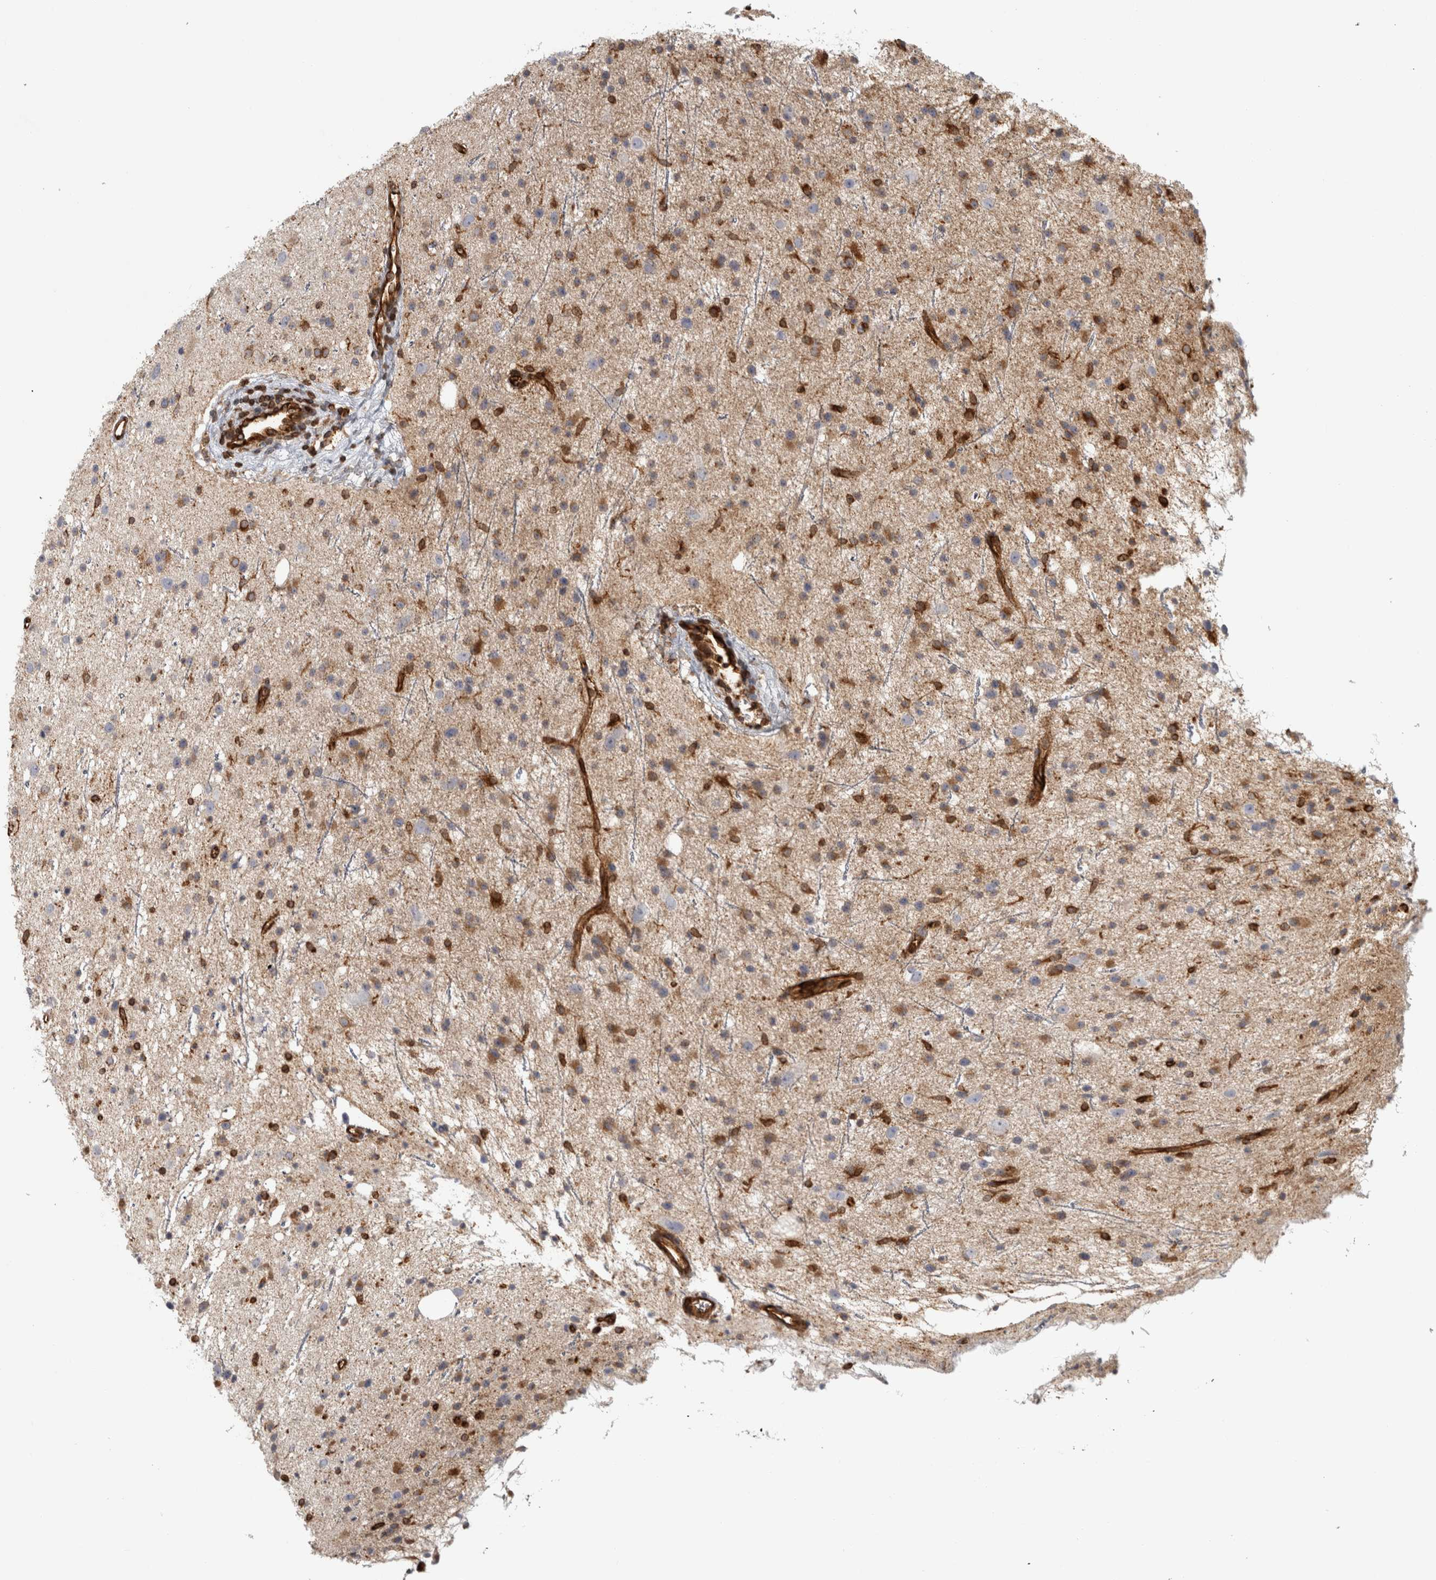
{"staining": {"intensity": "moderate", "quantity": "25%-75%", "location": "cytoplasmic/membranous"}, "tissue": "glioma", "cell_type": "Tumor cells", "image_type": "cancer", "snomed": [{"axis": "morphology", "description": "Glioma, malignant, Low grade"}, {"axis": "topography", "description": "Cerebral cortex"}], "caption": "A high-resolution photomicrograph shows immunohistochemistry staining of malignant glioma (low-grade), which demonstrates moderate cytoplasmic/membranous positivity in about 25%-75% of tumor cells.", "gene": "HLA-E", "patient": {"sex": "female", "age": 39}}